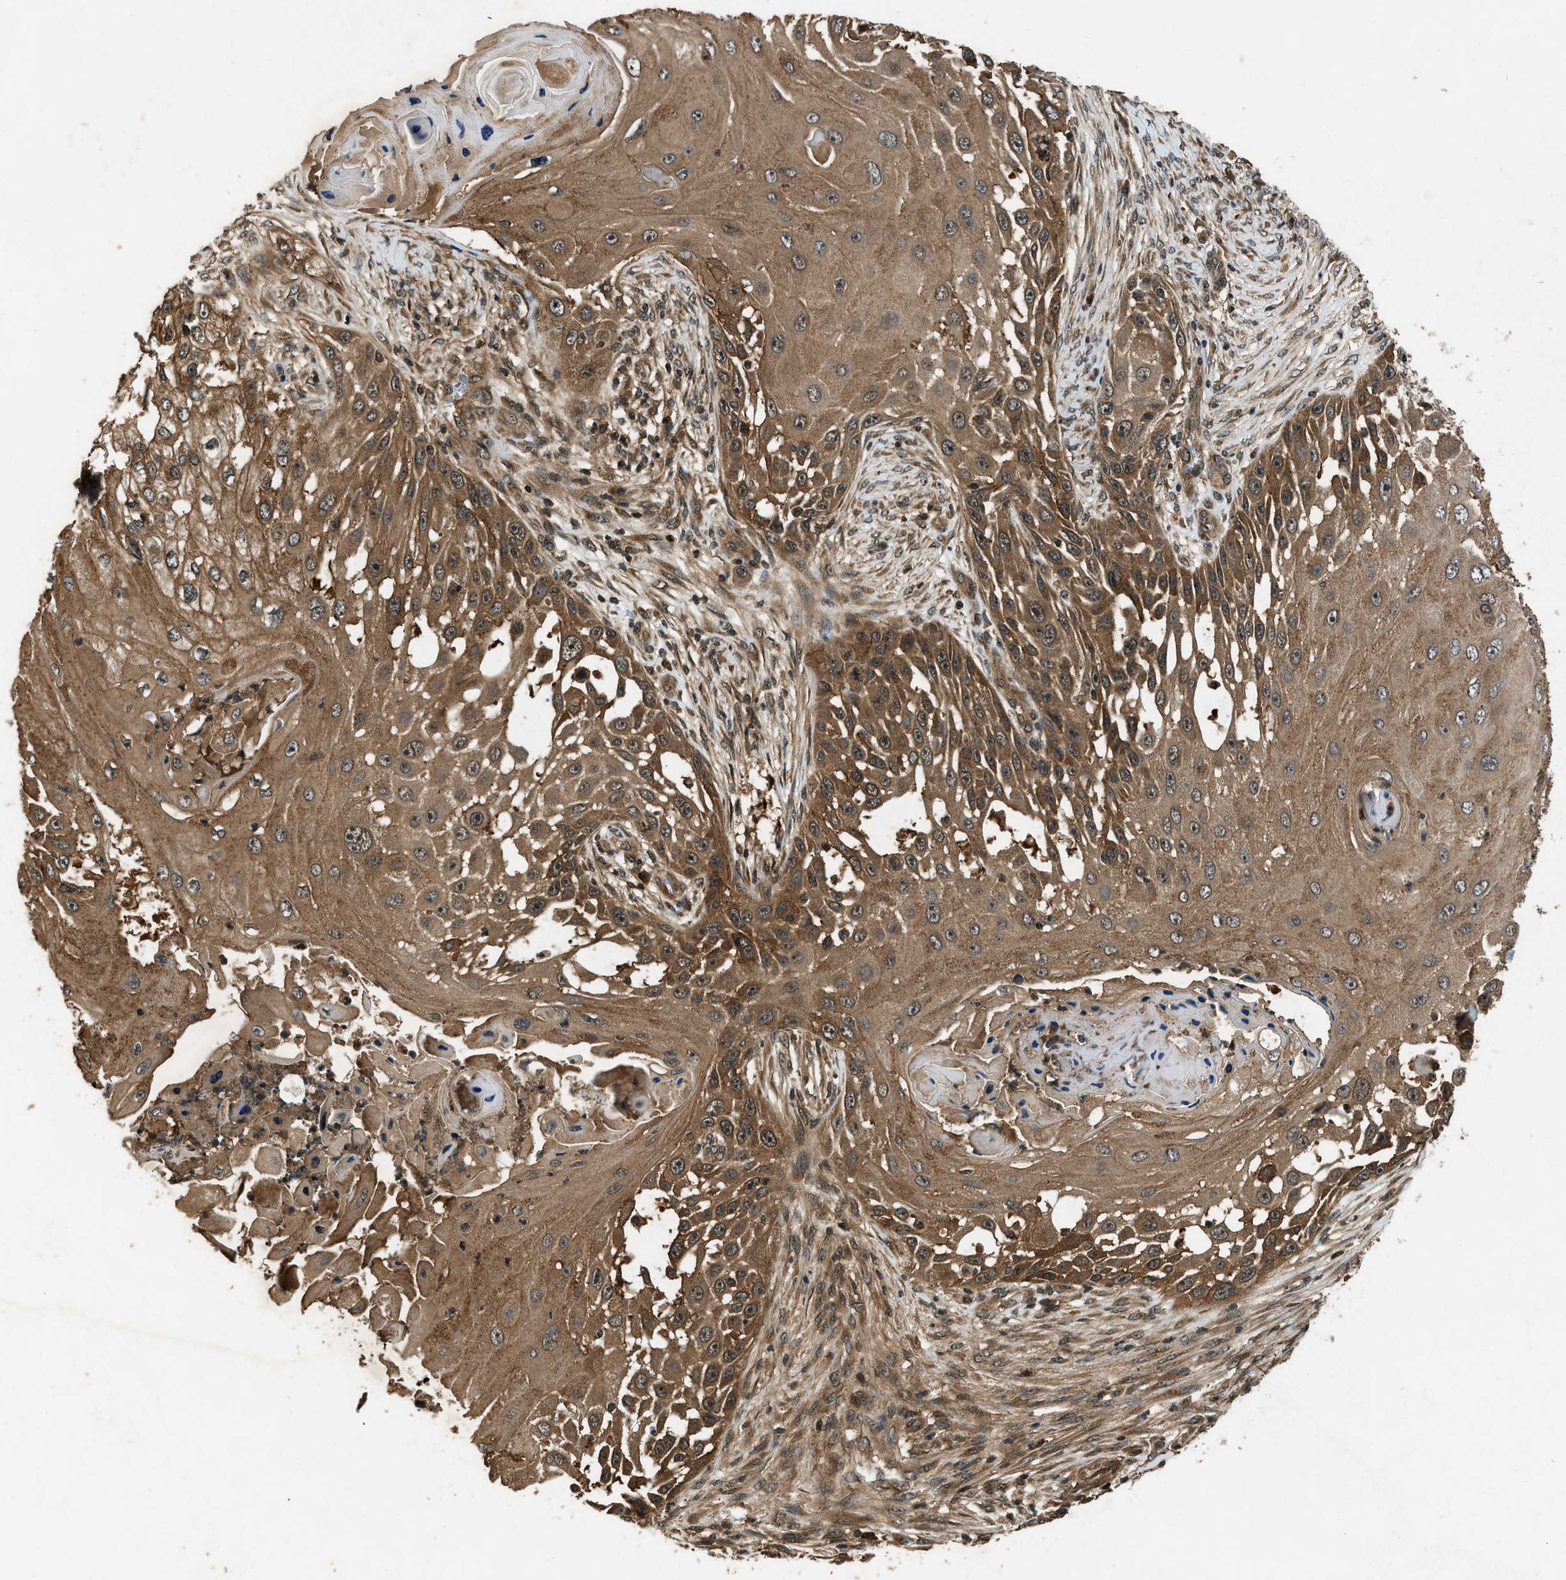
{"staining": {"intensity": "moderate", "quantity": ">75%", "location": "cytoplasmic/membranous"}, "tissue": "skin cancer", "cell_type": "Tumor cells", "image_type": "cancer", "snomed": [{"axis": "morphology", "description": "Squamous cell carcinoma, NOS"}, {"axis": "topography", "description": "Skin"}], "caption": "Protein staining of skin squamous cell carcinoma tissue shows moderate cytoplasmic/membranous positivity in approximately >75% of tumor cells.", "gene": "RPS6KB1", "patient": {"sex": "female", "age": 44}}